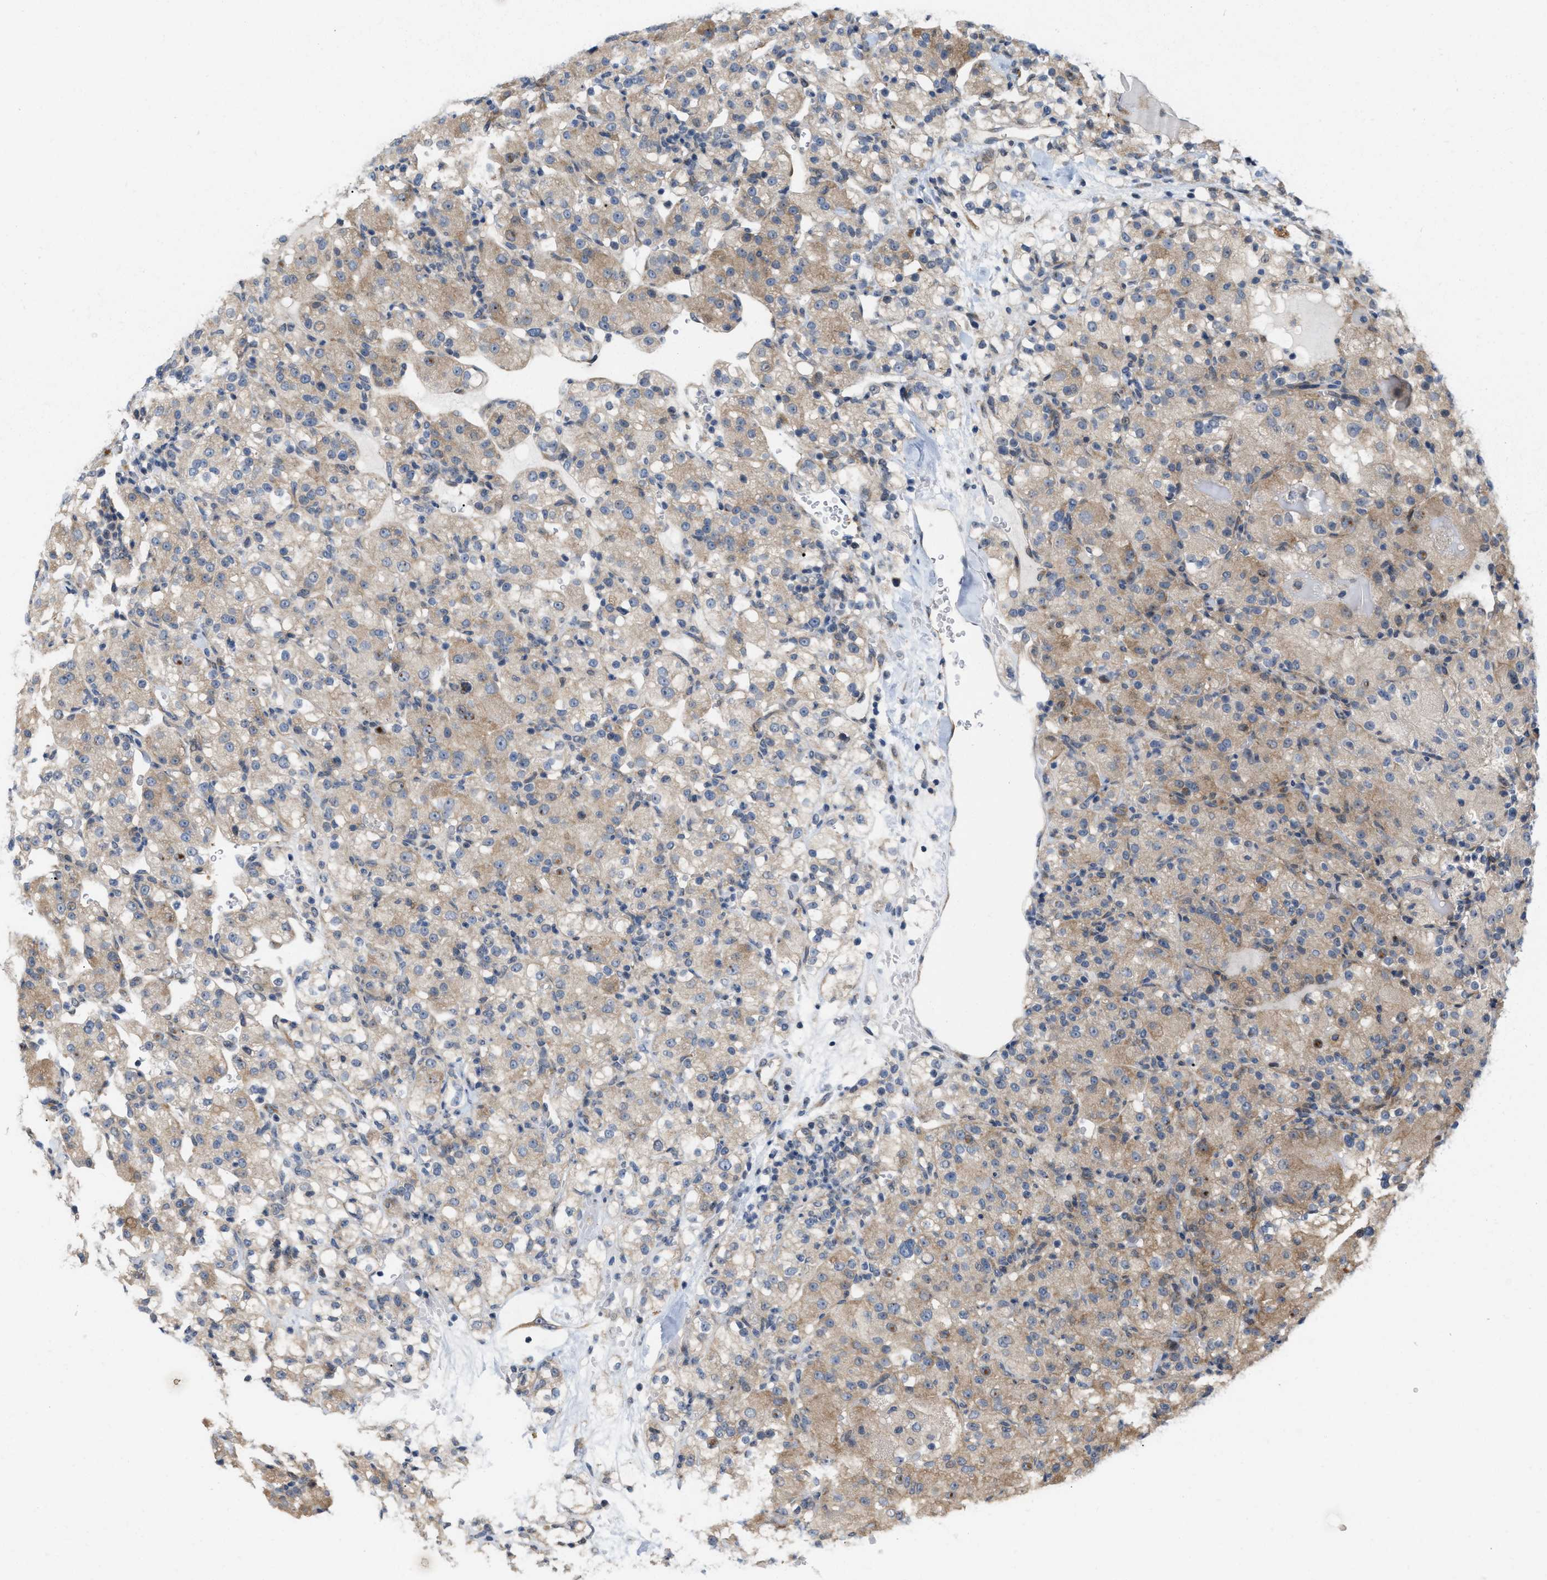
{"staining": {"intensity": "weak", "quantity": ">75%", "location": "cytoplasmic/membranous"}, "tissue": "renal cancer", "cell_type": "Tumor cells", "image_type": "cancer", "snomed": [{"axis": "morphology", "description": "Normal tissue, NOS"}, {"axis": "morphology", "description": "Adenocarcinoma, NOS"}, {"axis": "topography", "description": "Kidney"}], "caption": "Adenocarcinoma (renal) stained for a protein (brown) demonstrates weak cytoplasmic/membranous positive positivity in about >75% of tumor cells.", "gene": "CSNK1A1", "patient": {"sex": "male", "age": 61}}